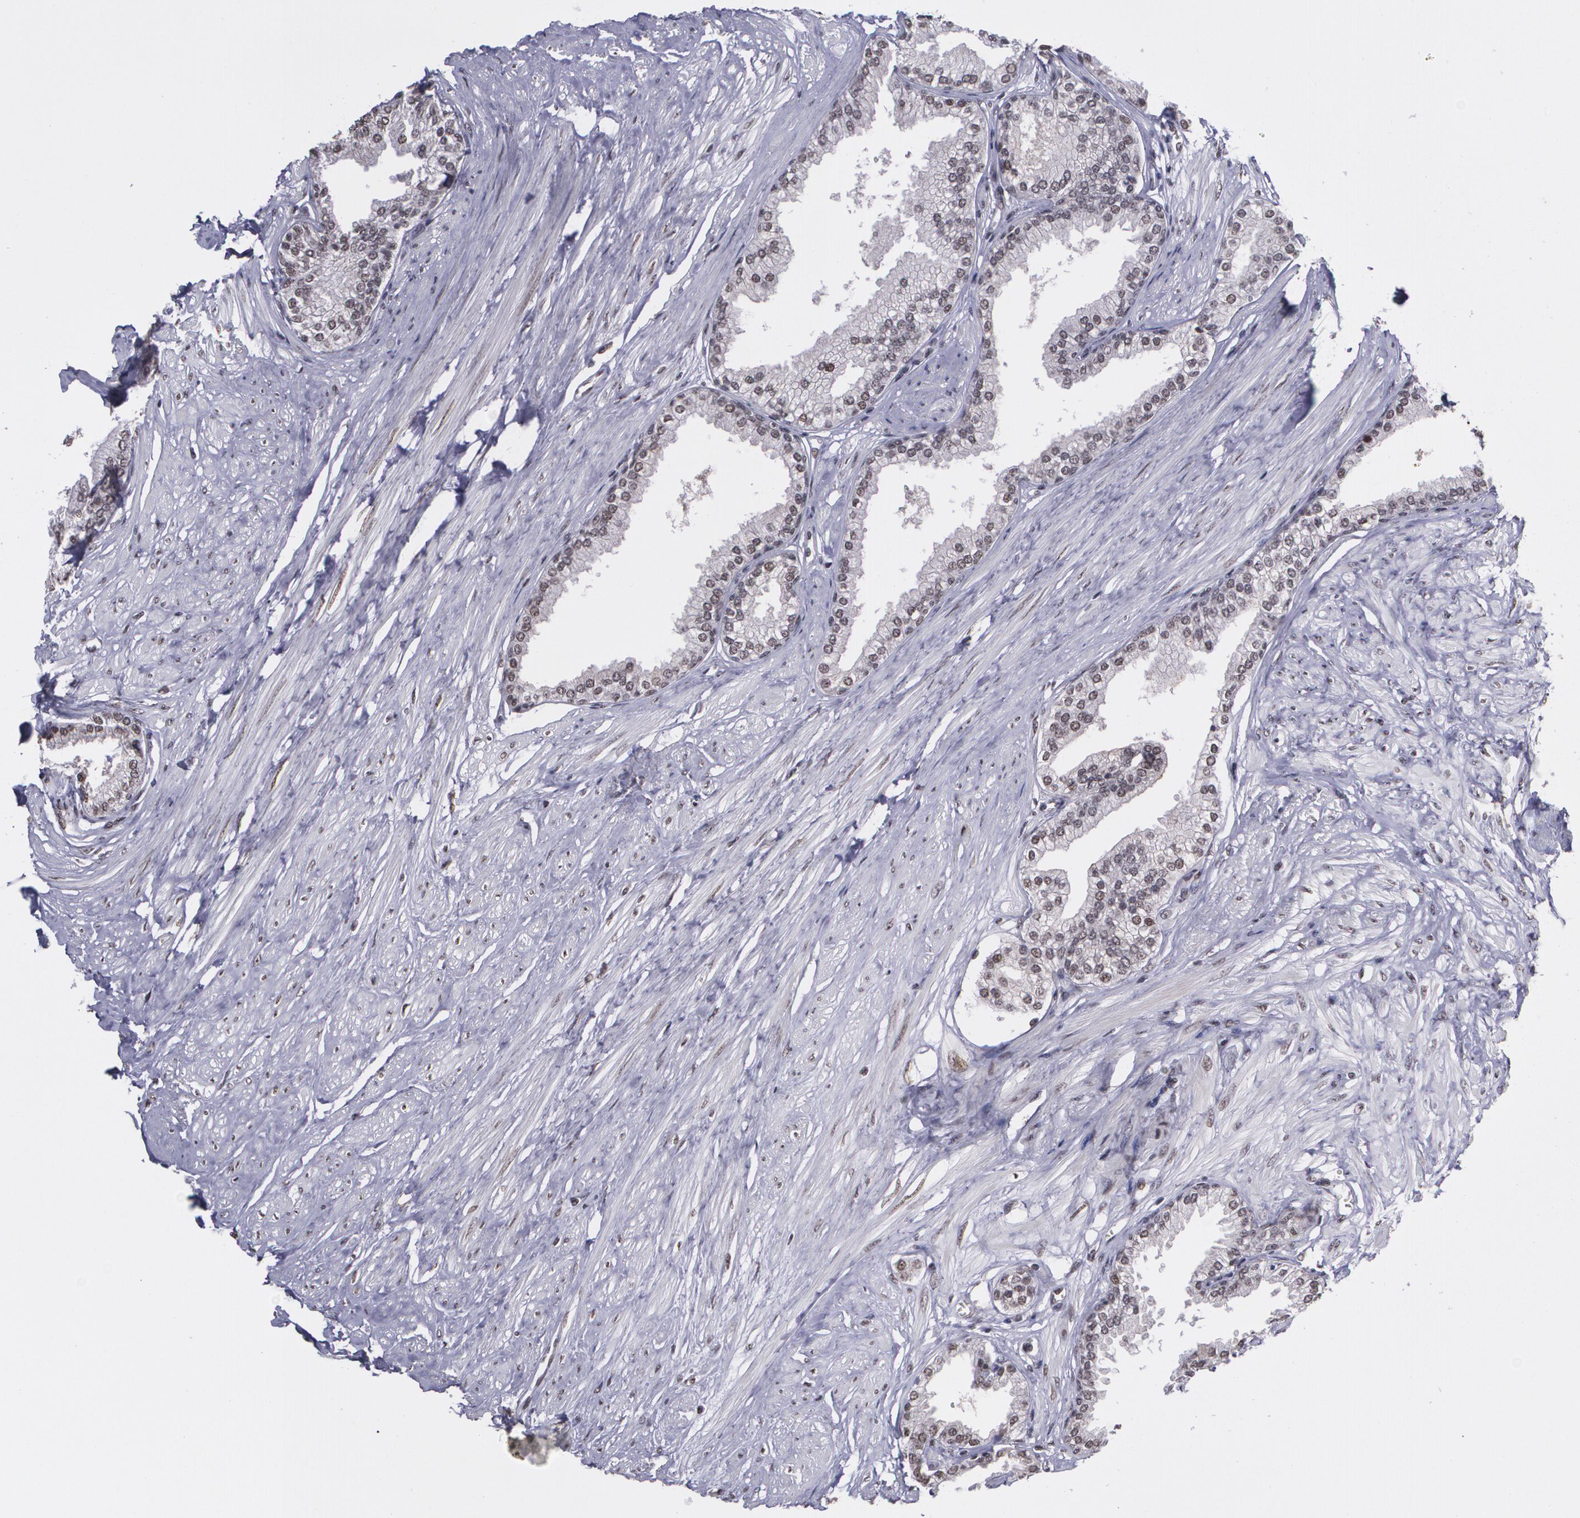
{"staining": {"intensity": "moderate", "quantity": ">75%", "location": "cytoplasmic/membranous,nuclear"}, "tissue": "prostate", "cell_type": "Glandular cells", "image_type": "normal", "snomed": [{"axis": "morphology", "description": "Normal tissue, NOS"}, {"axis": "topography", "description": "Prostate"}], "caption": "Protein staining of benign prostate shows moderate cytoplasmic/membranous,nuclear positivity in approximately >75% of glandular cells.", "gene": "C6orf15", "patient": {"sex": "male", "age": 64}}